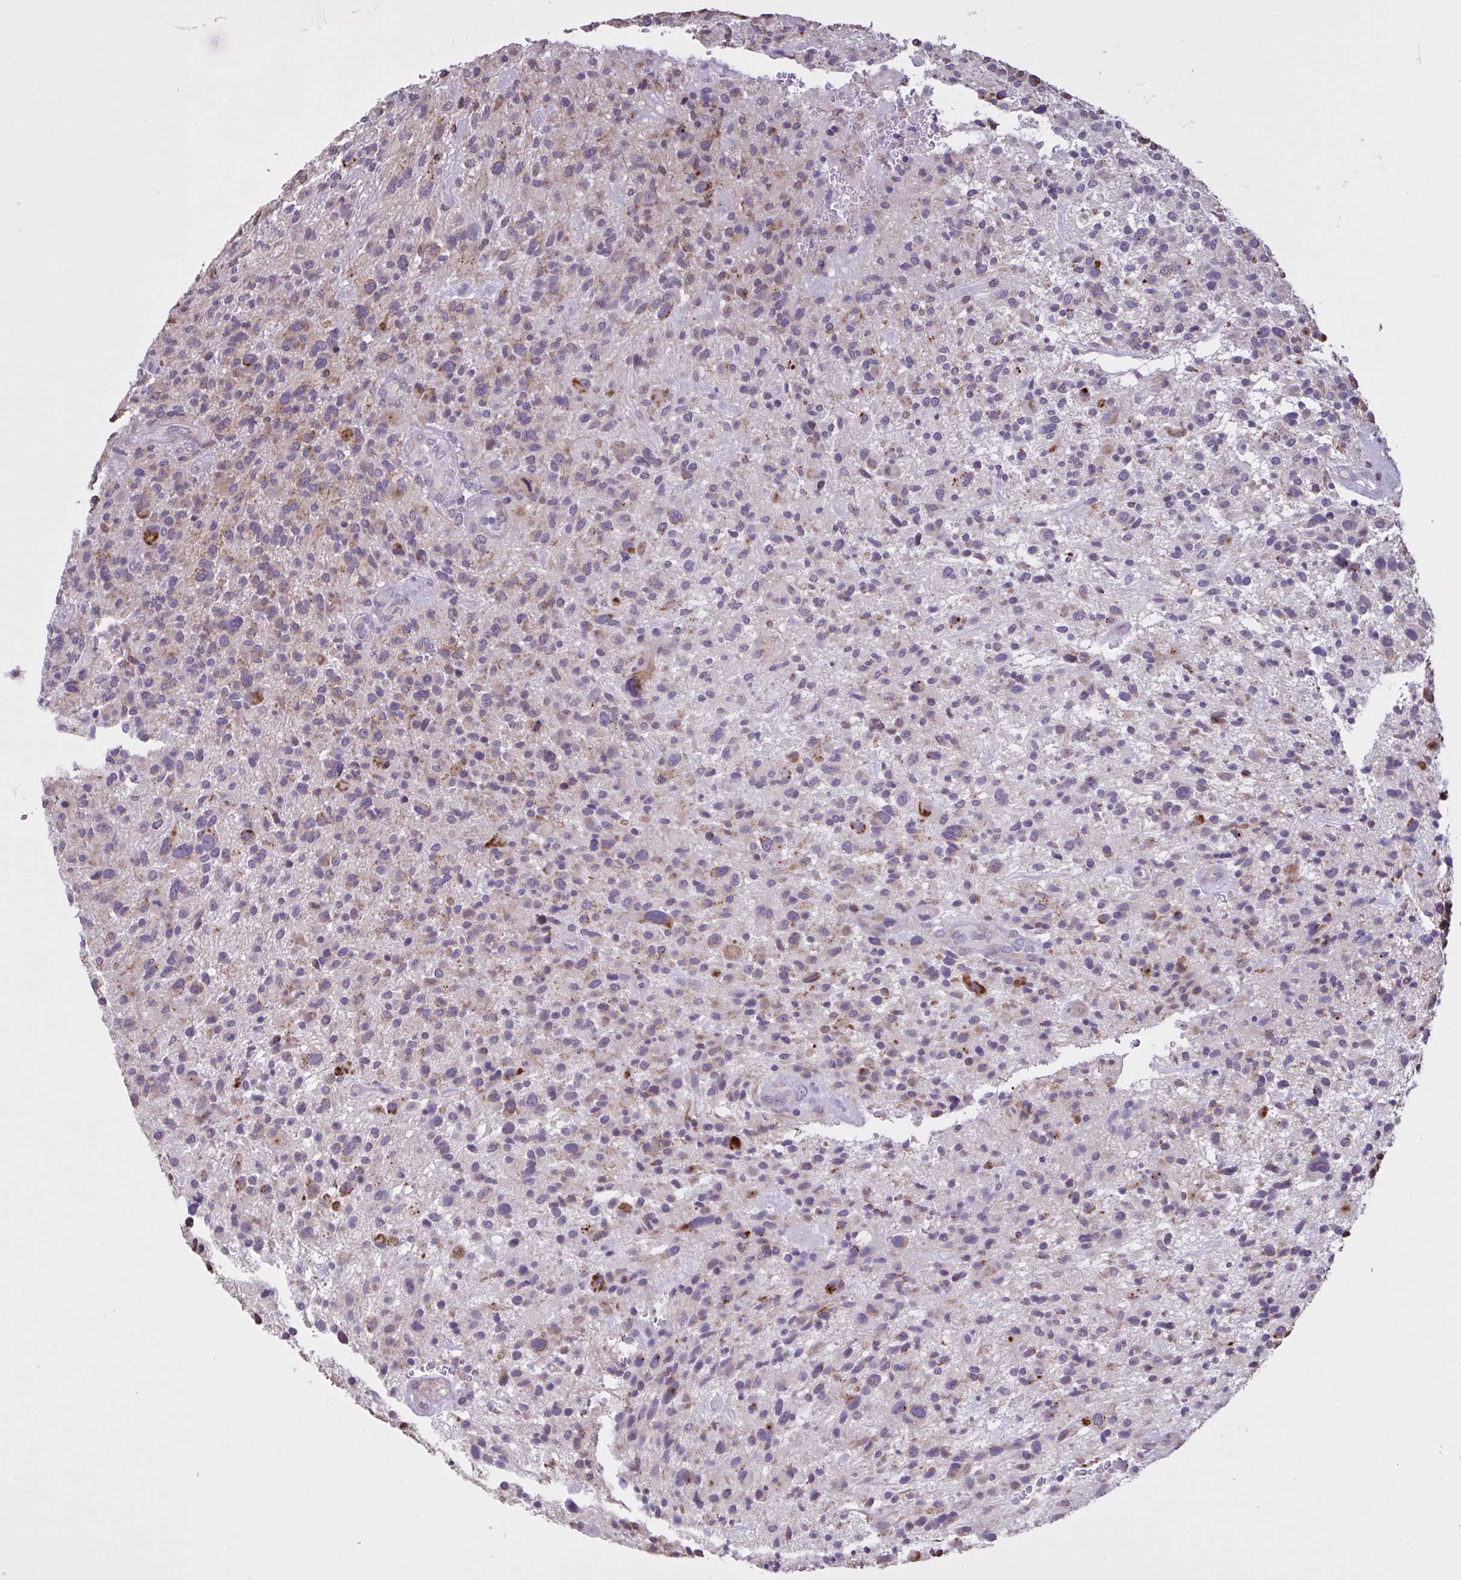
{"staining": {"intensity": "moderate", "quantity": "<25%", "location": "cytoplasmic/membranous"}, "tissue": "glioma", "cell_type": "Tumor cells", "image_type": "cancer", "snomed": [{"axis": "morphology", "description": "Glioma, malignant, High grade"}, {"axis": "topography", "description": "Brain"}], "caption": "Protein expression analysis of malignant glioma (high-grade) shows moderate cytoplasmic/membranous expression in approximately <25% of tumor cells.", "gene": "MRGPRX2", "patient": {"sex": "male", "age": 47}}